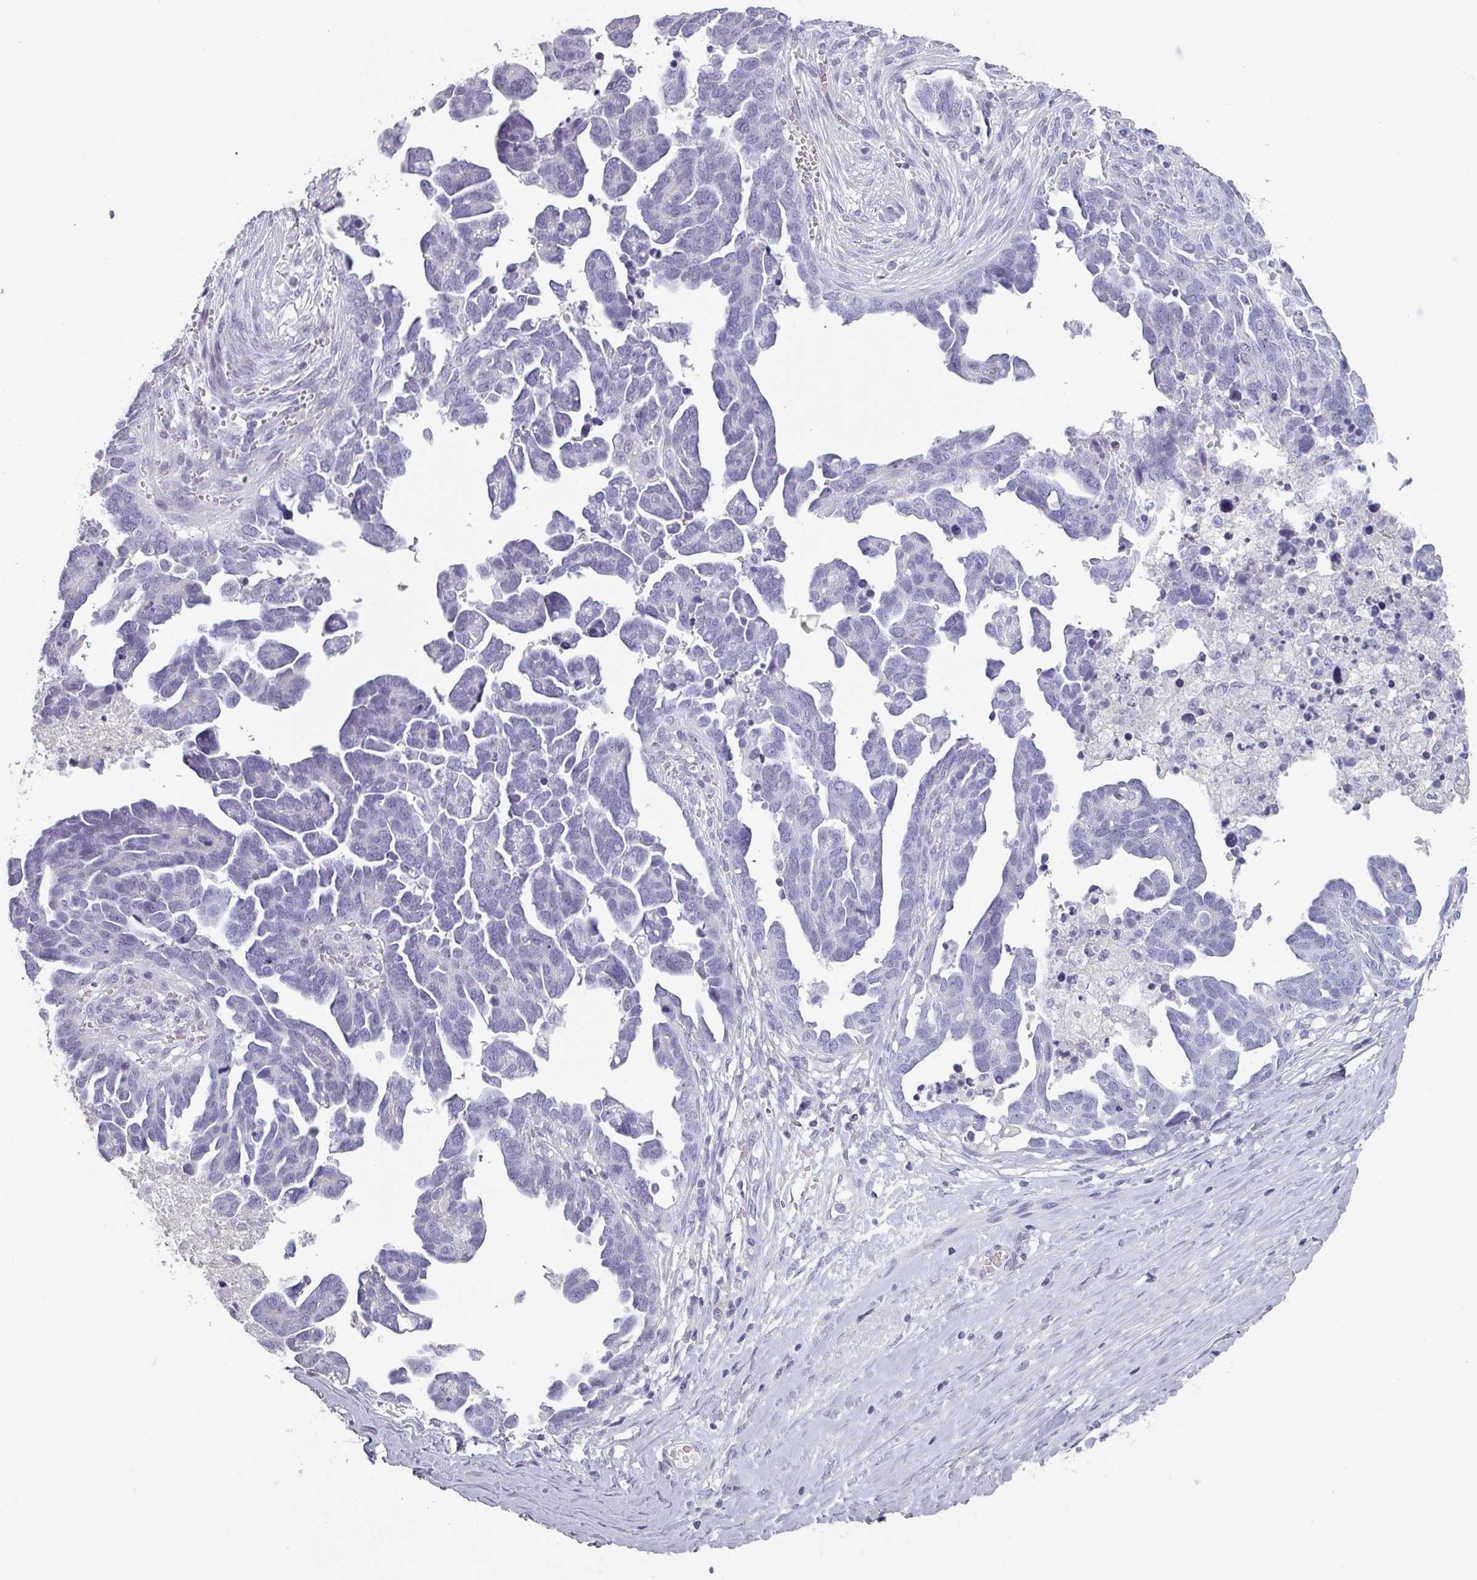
{"staining": {"intensity": "negative", "quantity": "none", "location": "none"}, "tissue": "ovarian cancer", "cell_type": "Tumor cells", "image_type": "cancer", "snomed": [{"axis": "morphology", "description": "Cystadenocarcinoma, serous, NOS"}, {"axis": "topography", "description": "Ovary"}], "caption": "This is an IHC histopathology image of human ovarian cancer (serous cystadenocarcinoma). There is no staining in tumor cells.", "gene": "SLC35G2", "patient": {"sex": "female", "age": 54}}